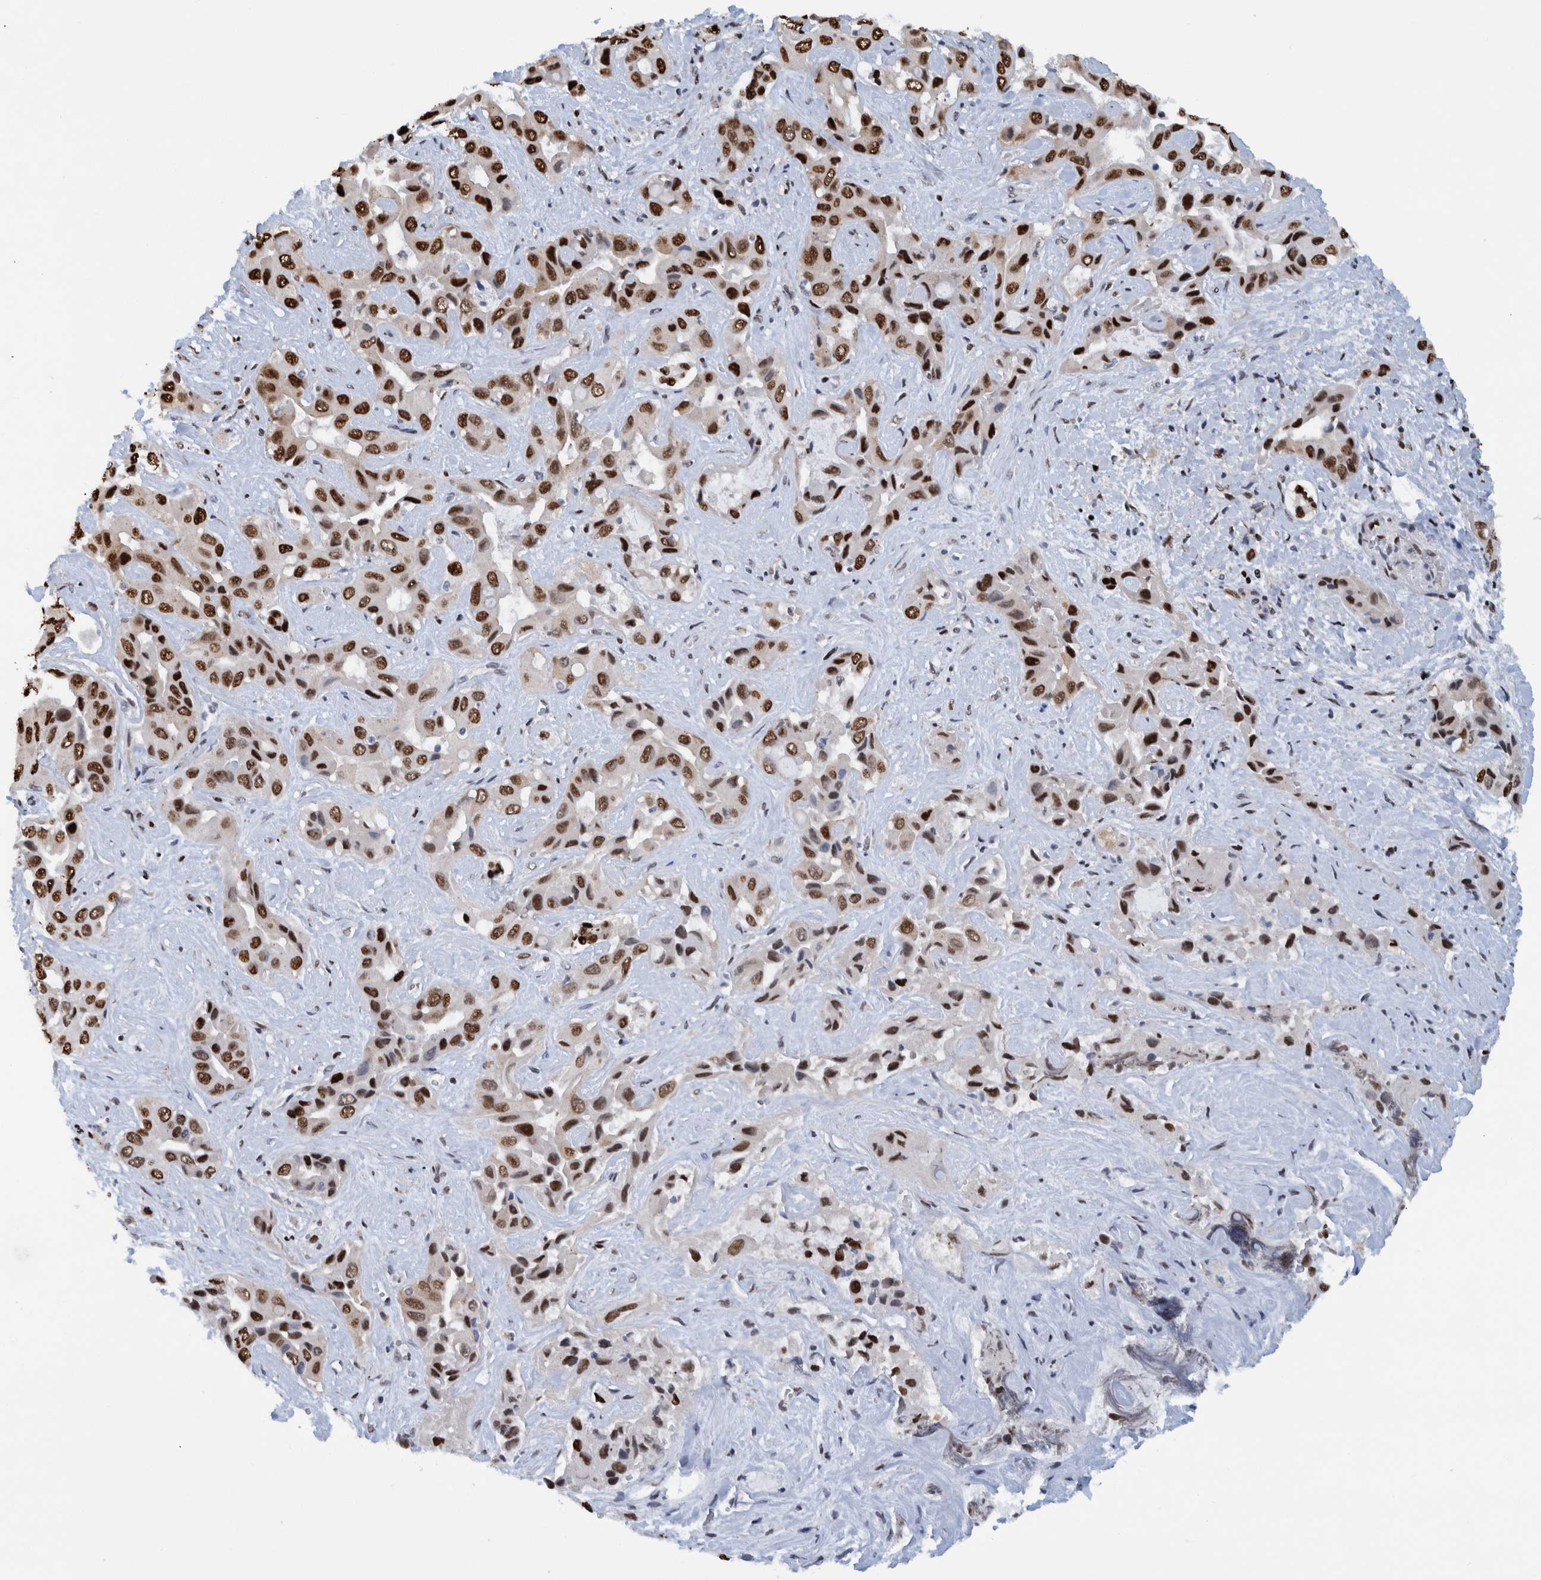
{"staining": {"intensity": "strong", "quantity": ">75%", "location": "nuclear"}, "tissue": "liver cancer", "cell_type": "Tumor cells", "image_type": "cancer", "snomed": [{"axis": "morphology", "description": "Cholangiocarcinoma"}, {"axis": "topography", "description": "Liver"}], "caption": "The micrograph shows a brown stain indicating the presence of a protein in the nuclear of tumor cells in liver cancer (cholangiocarcinoma).", "gene": "HEATR9", "patient": {"sex": "female", "age": 52}}